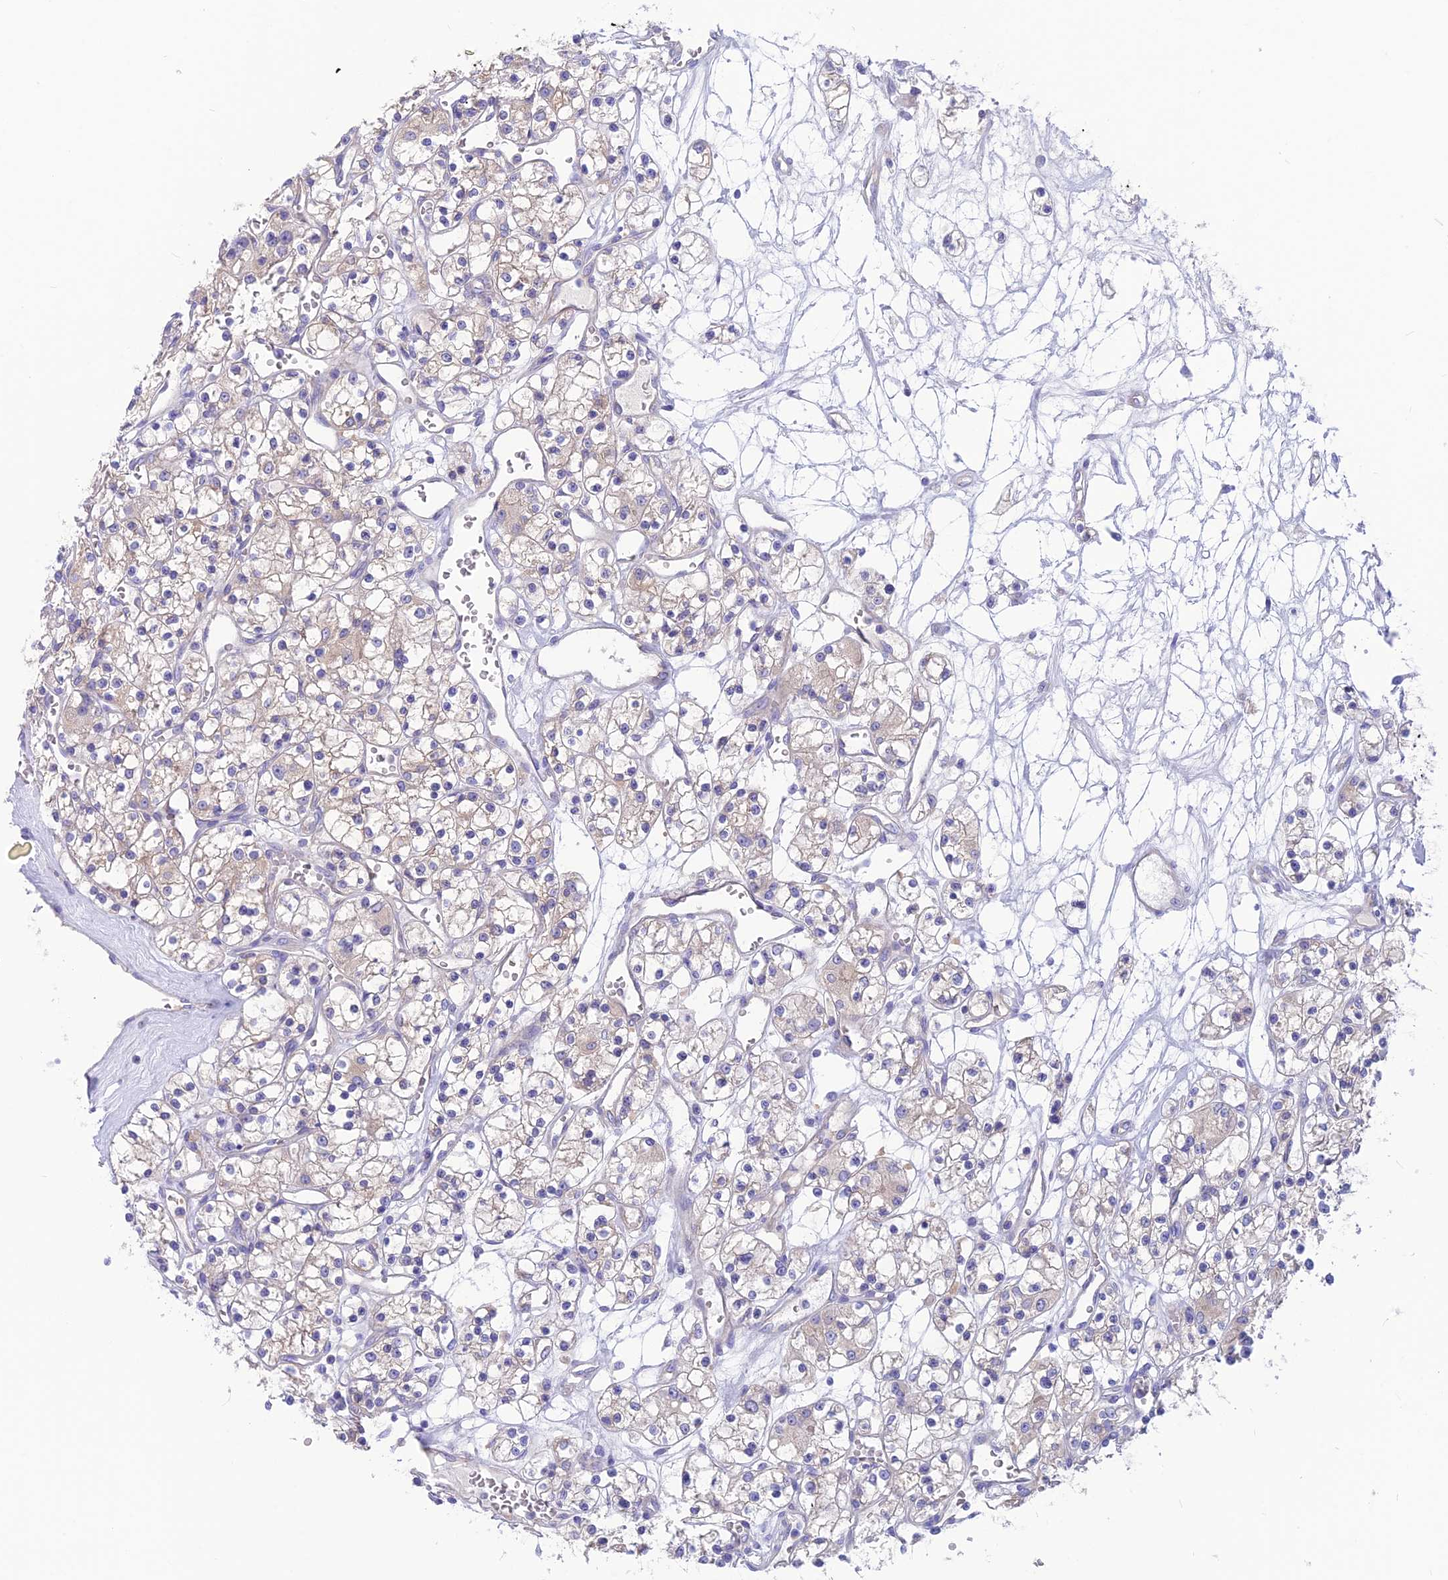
{"staining": {"intensity": "negative", "quantity": "none", "location": "none"}, "tissue": "renal cancer", "cell_type": "Tumor cells", "image_type": "cancer", "snomed": [{"axis": "morphology", "description": "Adenocarcinoma, NOS"}, {"axis": "topography", "description": "Kidney"}], "caption": "DAB (3,3'-diaminobenzidine) immunohistochemical staining of adenocarcinoma (renal) reveals no significant positivity in tumor cells.", "gene": "LZTFL1", "patient": {"sex": "female", "age": 59}}